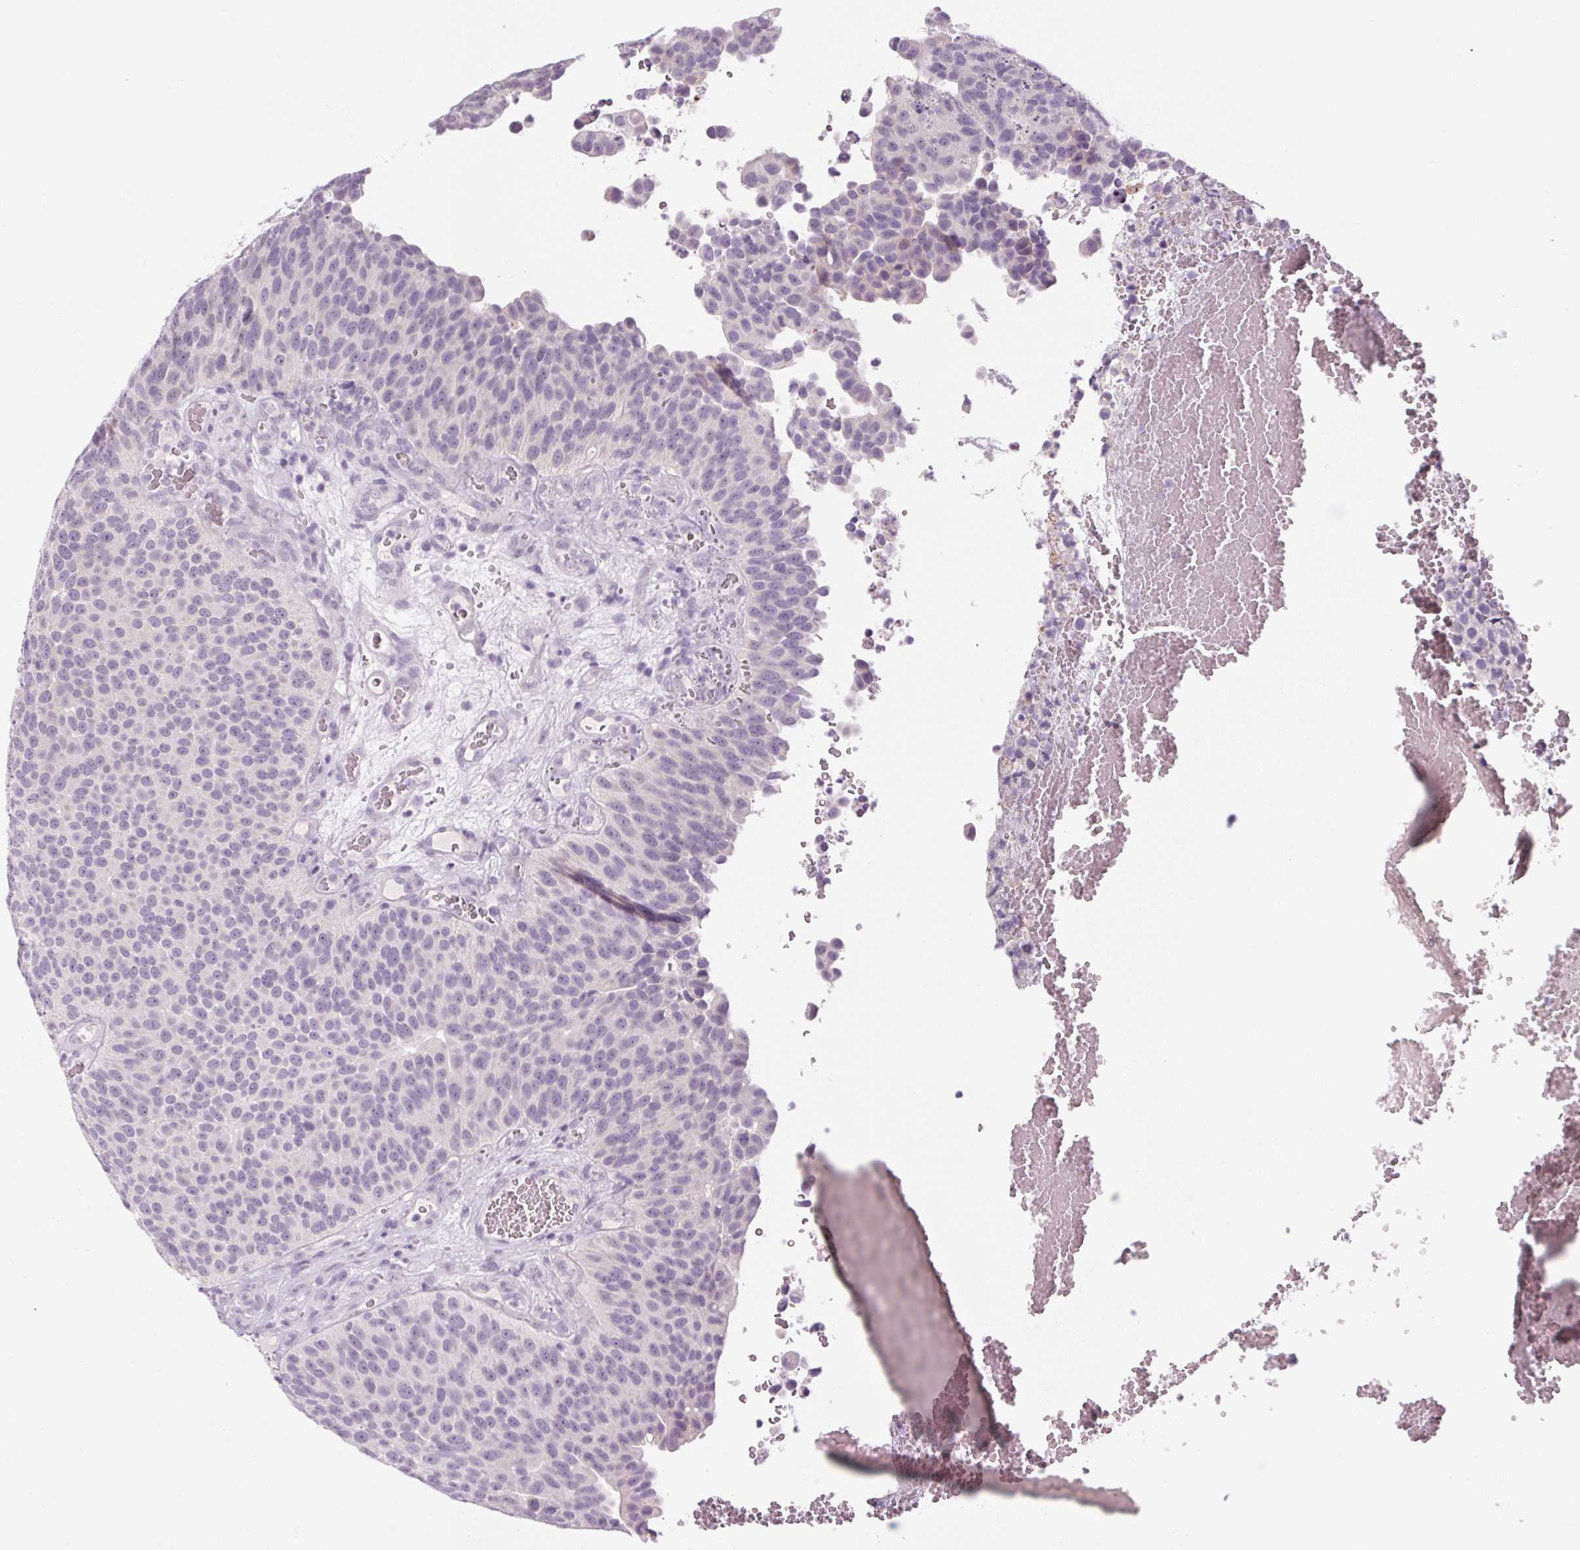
{"staining": {"intensity": "negative", "quantity": "none", "location": "none"}, "tissue": "urothelial cancer", "cell_type": "Tumor cells", "image_type": "cancer", "snomed": [{"axis": "morphology", "description": "Urothelial carcinoma, Low grade"}, {"axis": "topography", "description": "Urinary bladder"}], "caption": "Immunohistochemistry (IHC) micrograph of neoplastic tissue: urothelial carcinoma (low-grade) stained with DAB displays no significant protein positivity in tumor cells.", "gene": "RPTN", "patient": {"sex": "male", "age": 76}}